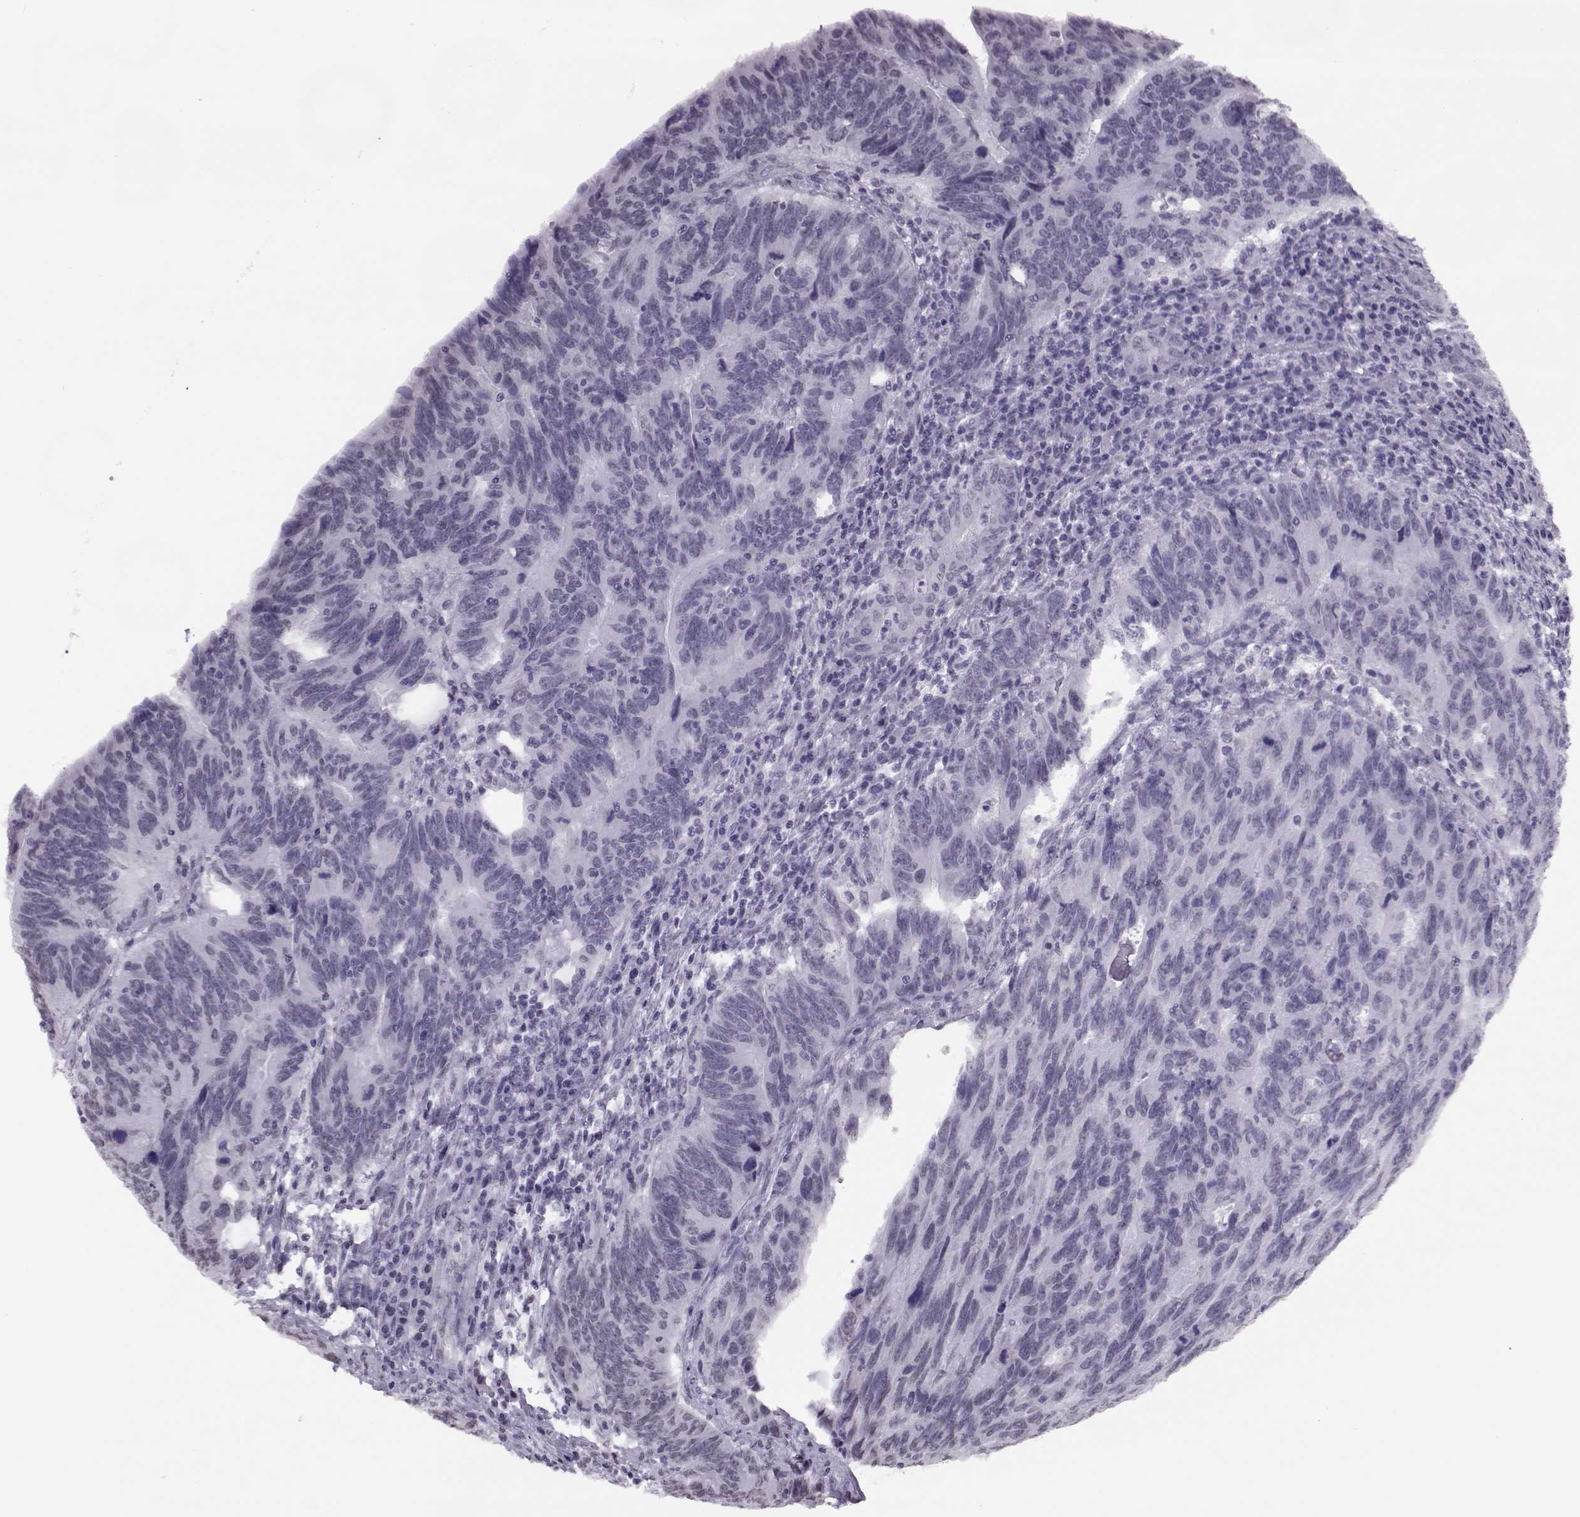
{"staining": {"intensity": "negative", "quantity": "none", "location": "none"}, "tissue": "colorectal cancer", "cell_type": "Tumor cells", "image_type": "cancer", "snomed": [{"axis": "morphology", "description": "Adenocarcinoma, NOS"}, {"axis": "topography", "description": "Colon"}], "caption": "The photomicrograph reveals no staining of tumor cells in colorectal cancer.", "gene": "PRMT8", "patient": {"sex": "female", "age": 77}}